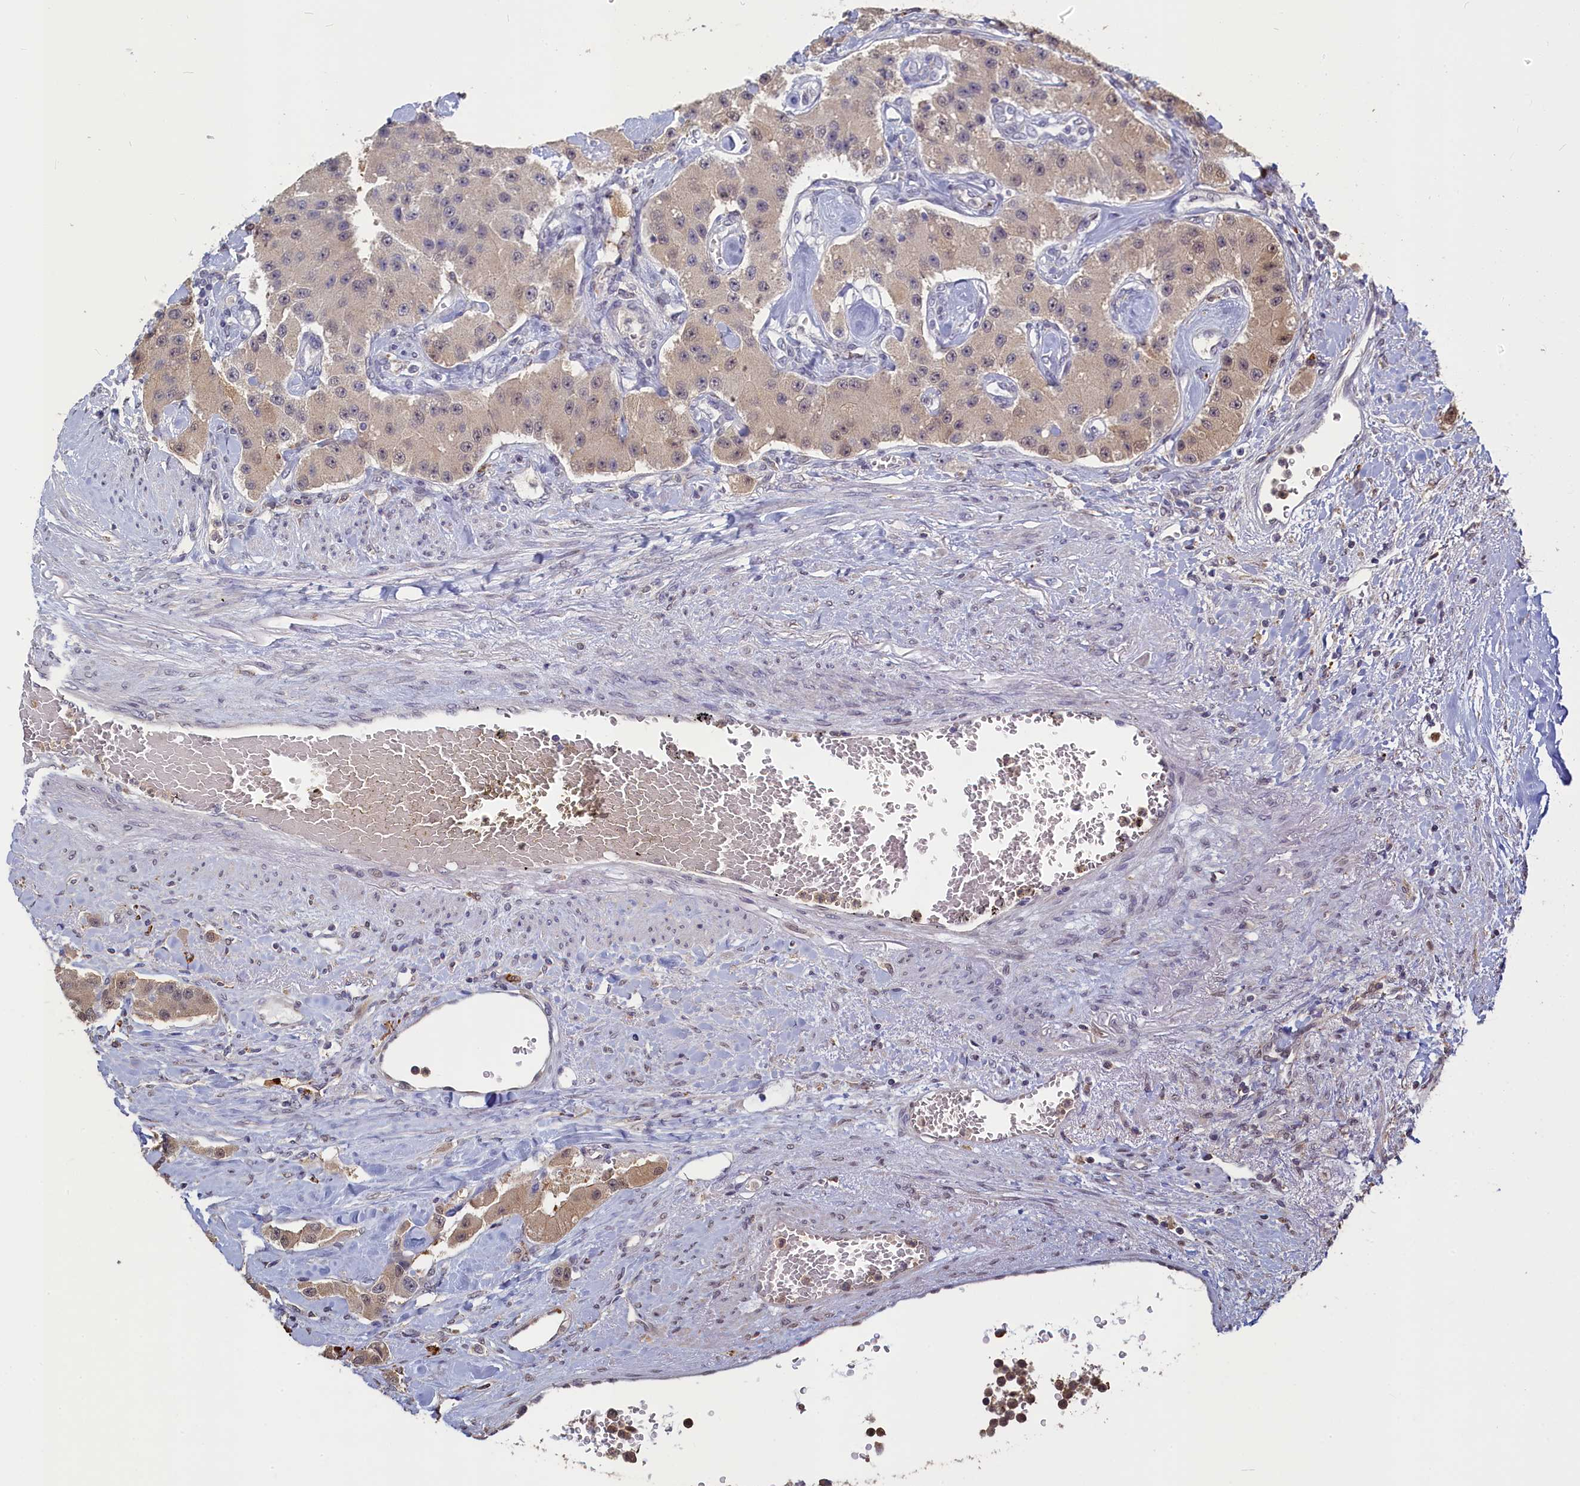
{"staining": {"intensity": "weak", "quantity": "25%-75%", "location": "cytoplasmic/membranous,nuclear"}, "tissue": "carcinoid", "cell_type": "Tumor cells", "image_type": "cancer", "snomed": [{"axis": "morphology", "description": "Carcinoid, malignant, NOS"}, {"axis": "topography", "description": "Pancreas"}], "caption": "A brown stain highlights weak cytoplasmic/membranous and nuclear expression of a protein in human carcinoid tumor cells. (brown staining indicates protein expression, while blue staining denotes nuclei).", "gene": "UCHL3", "patient": {"sex": "male", "age": 41}}